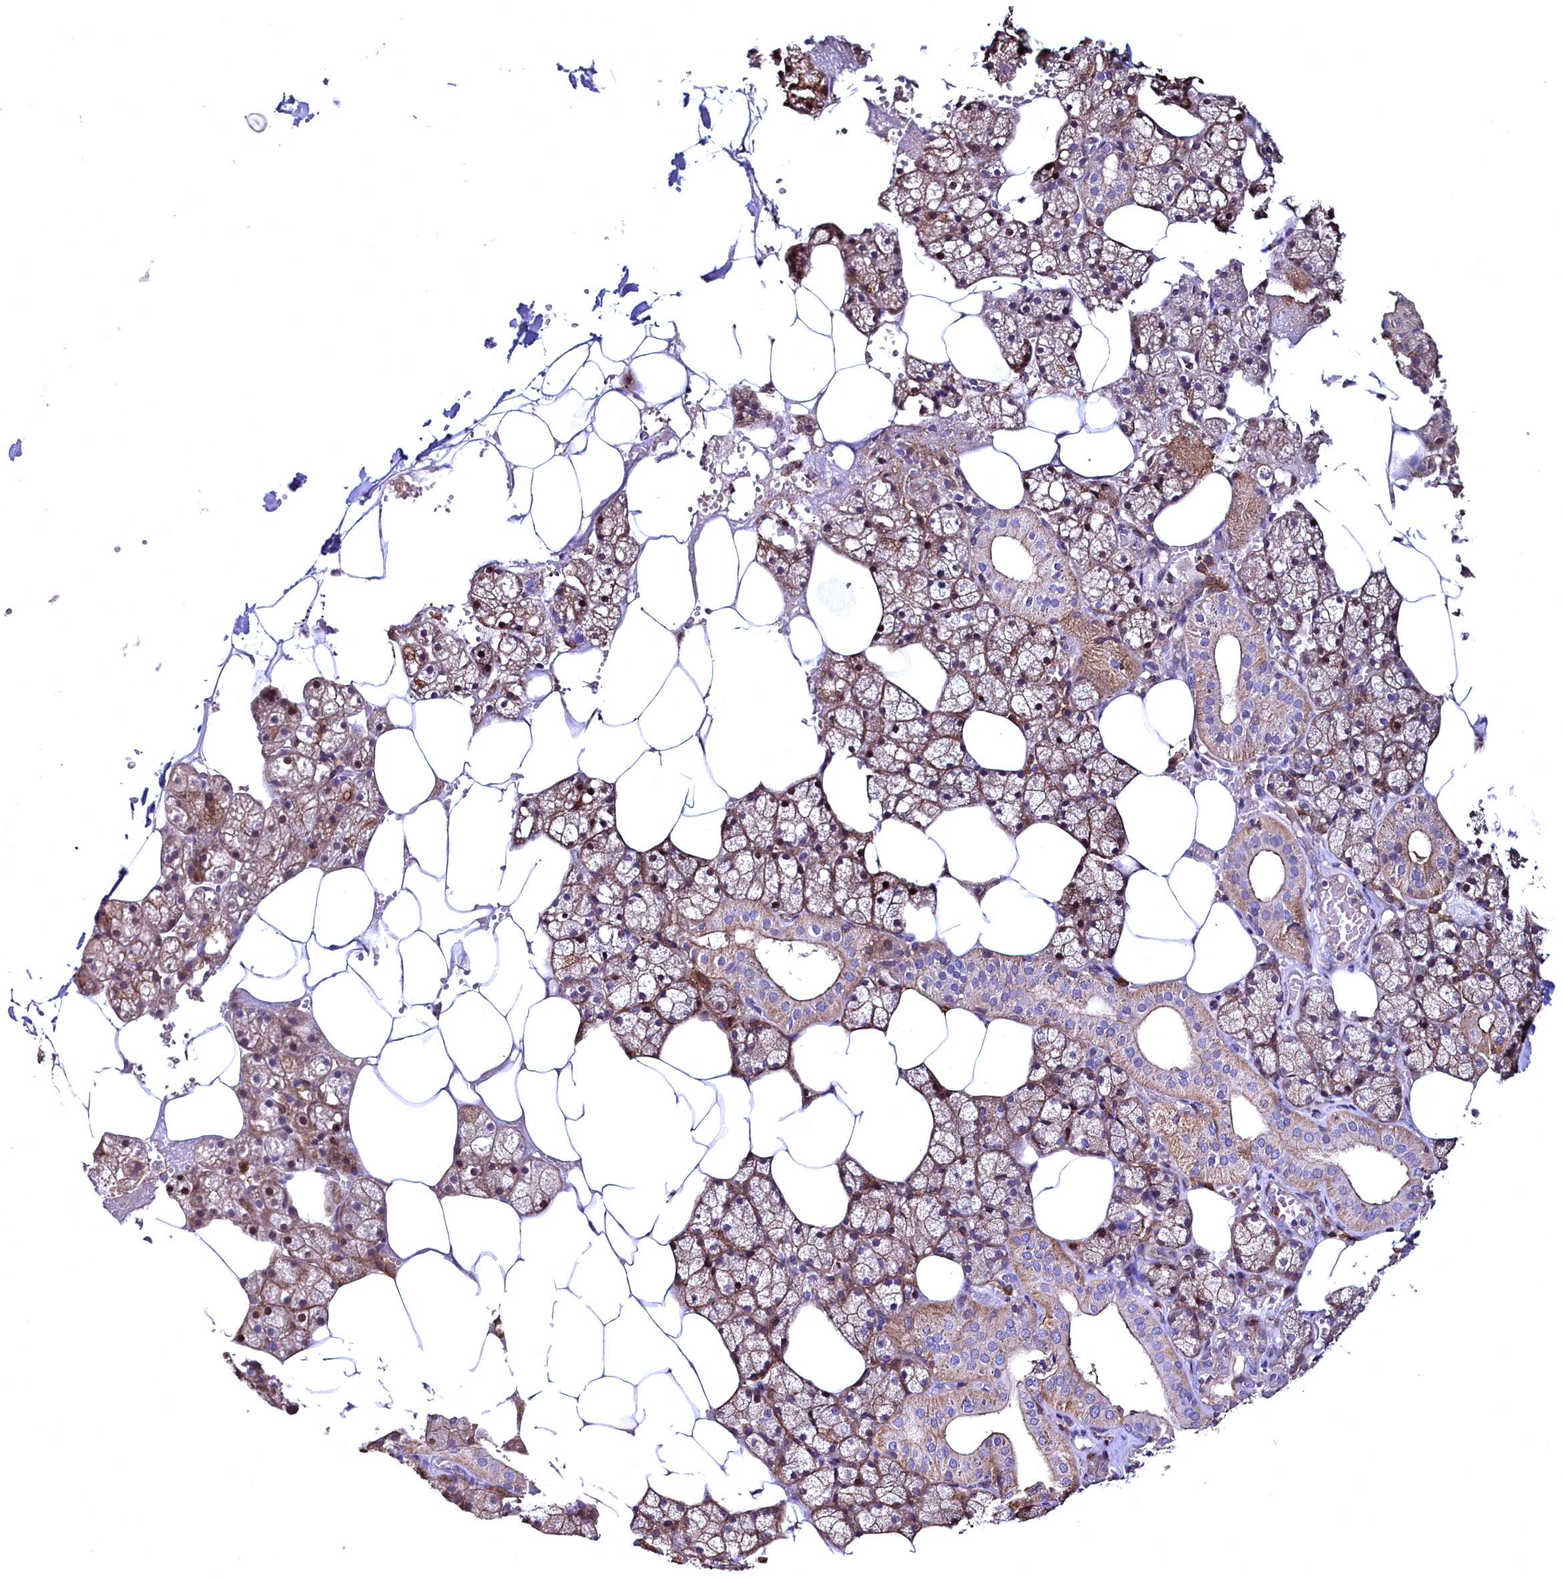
{"staining": {"intensity": "moderate", "quantity": ">75%", "location": "cytoplasmic/membranous"}, "tissue": "salivary gland", "cell_type": "Glandular cells", "image_type": "normal", "snomed": [{"axis": "morphology", "description": "Normal tissue, NOS"}, {"axis": "topography", "description": "Salivary gland"}], "caption": "Moderate cytoplasmic/membranous expression is identified in approximately >75% of glandular cells in unremarkable salivary gland.", "gene": "SVIP", "patient": {"sex": "male", "age": 62}}